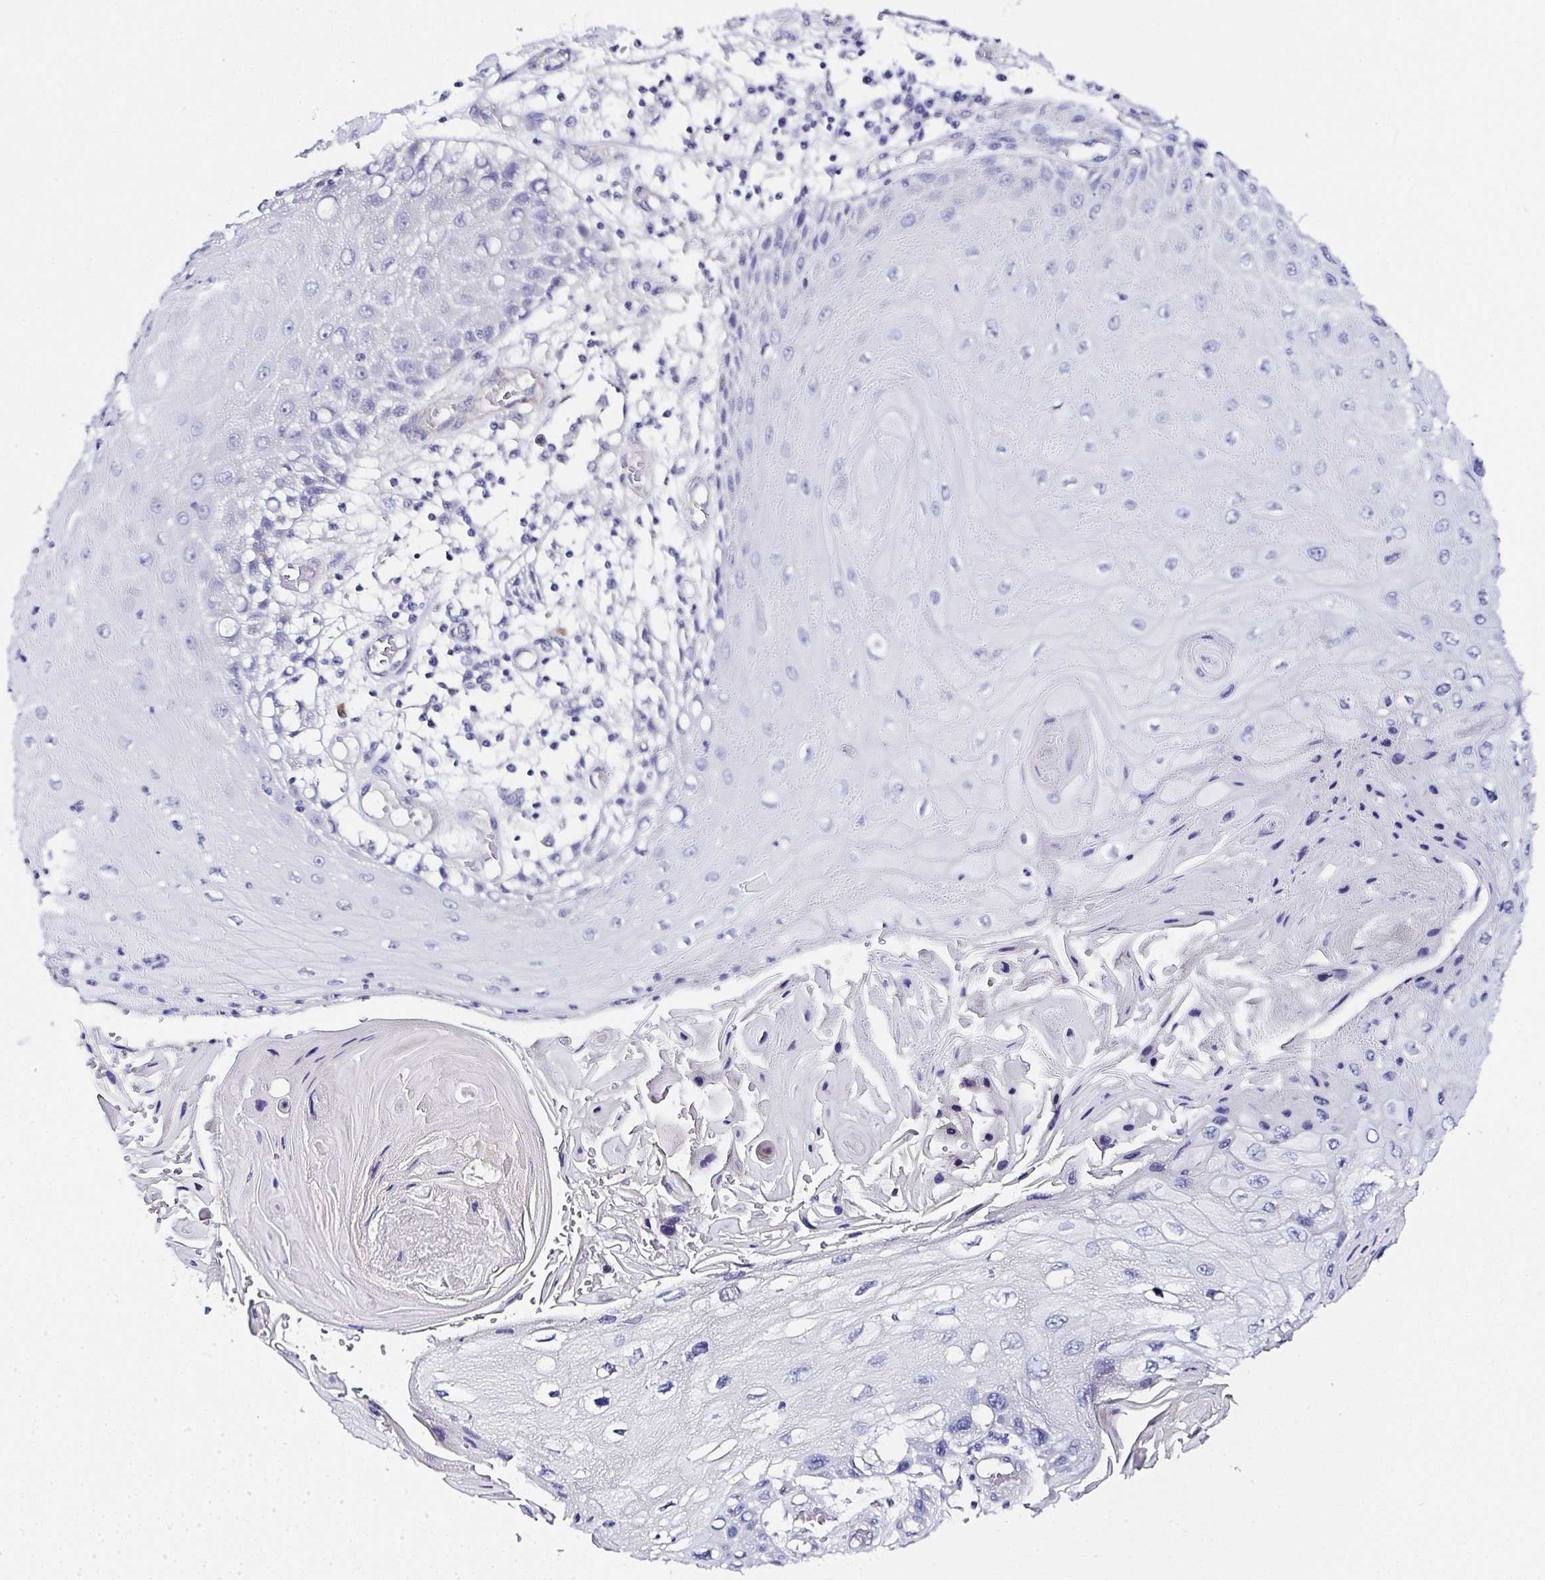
{"staining": {"intensity": "negative", "quantity": "none", "location": "none"}, "tissue": "skin cancer", "cell_type": "Tumor cells", "image_type": "cancer", "snomed": [{"axis": "morphology", "description": "Squamous cell carcinoma, NOS"}, {"axis": "topography", "description": "Skin"}, {"axis": "topography", "description": "Vulva"}], "caption": "This is a histopathology image of IHC staining of skin cancer, which shows no staining in tumor cells.", "gene": "PPFIA4", "patient": {"sex": "female", "age": 44}}